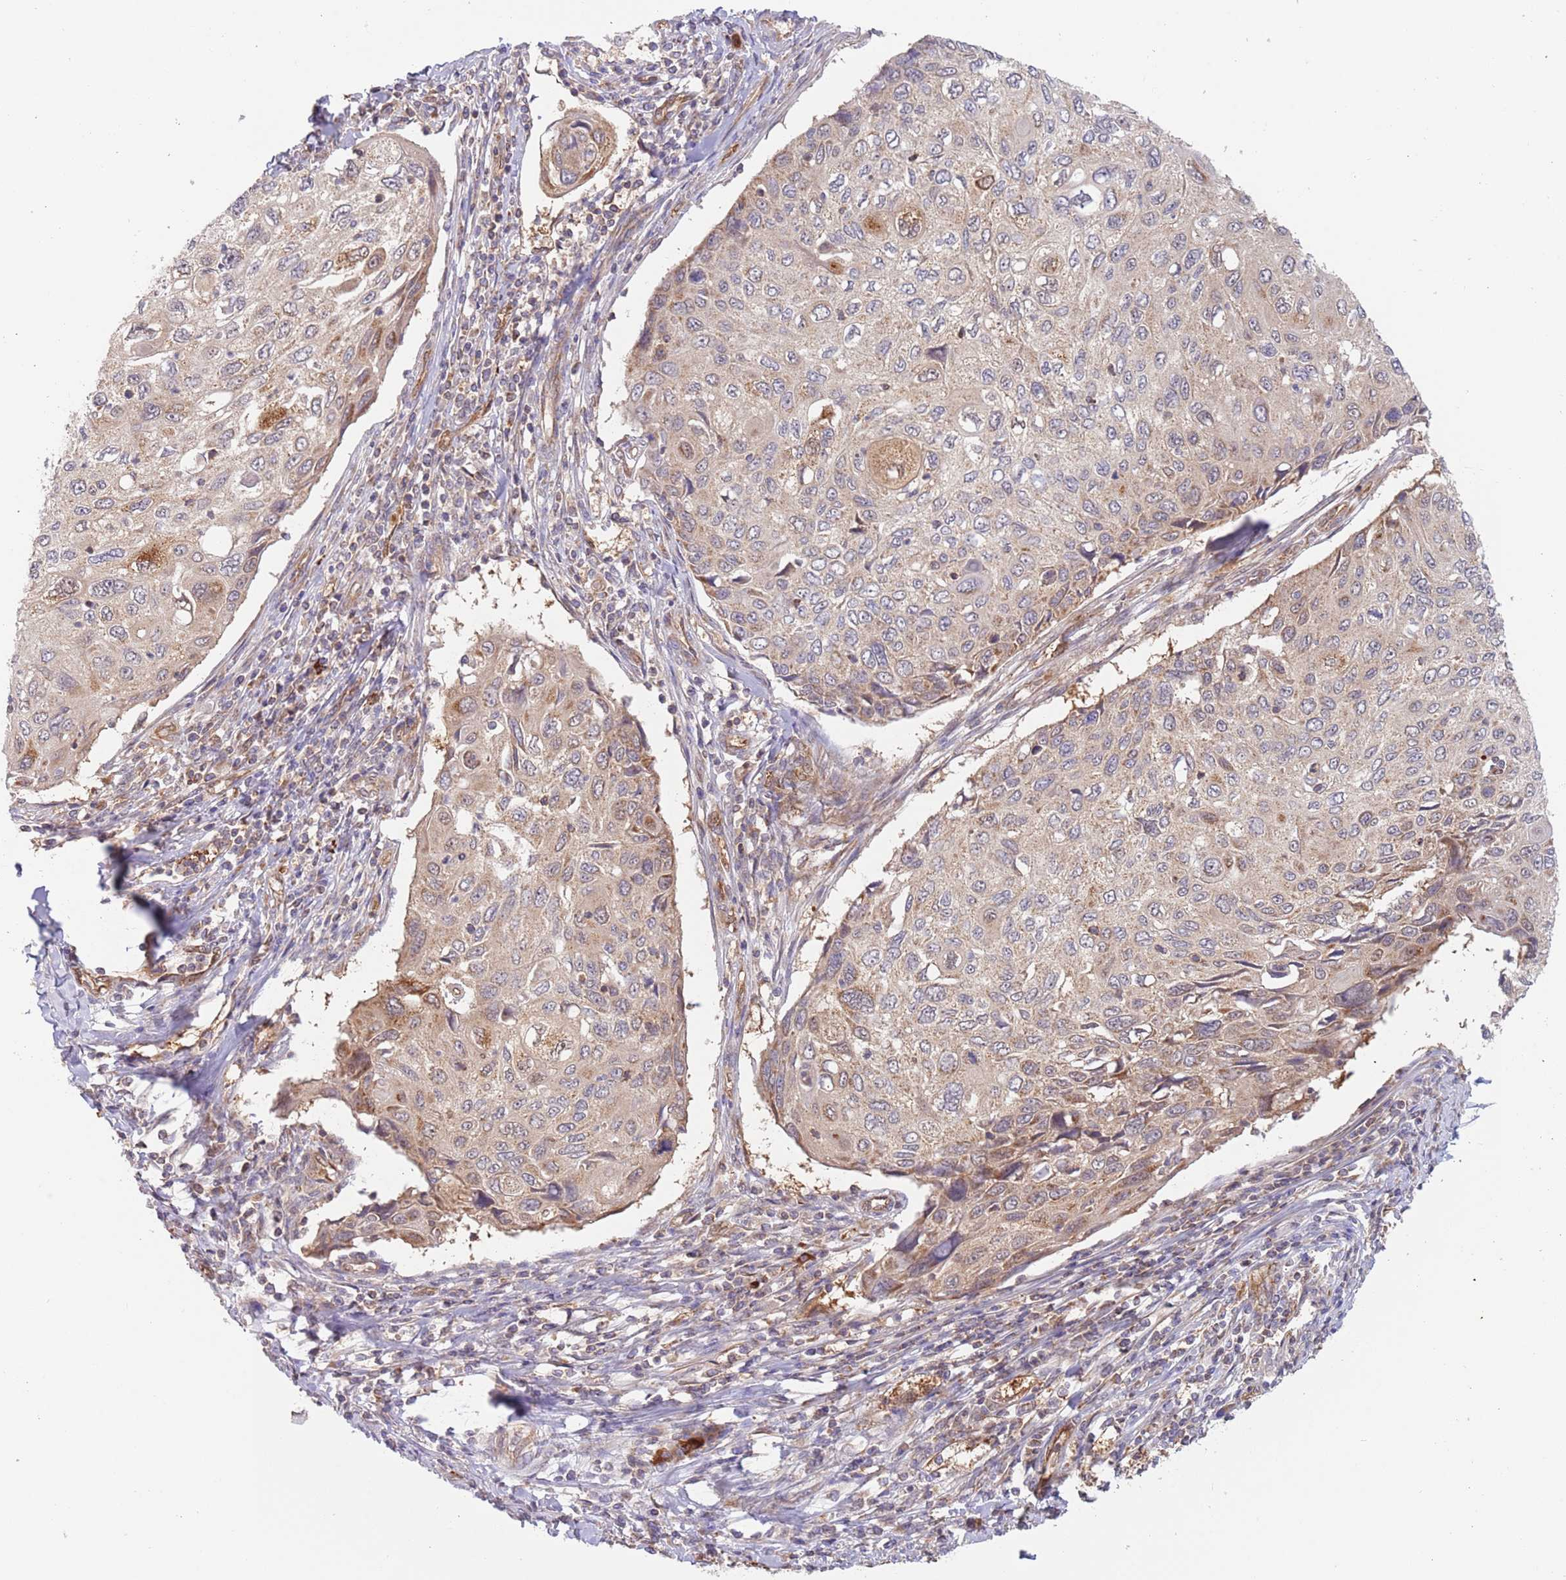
{"staining": {"intensity": "weak", "quantity": "<25%", "location": "cytoplasmic/membranous"}, "tissue": "cervical cancer", "cell_type": "Tumor cells", "image_type": "cancer", "snomed": [{"axis": "morphology", "description": "Squamous cell carcinoma, NOS"}, {"axis": "topography", "description": "Cervix"}], "caption": "Human cervical squamous cell carcinoma stained for a protein using IHC exhibits no staining in tumor cells.", "gene": "GUK1", "patient": {"sex": "female", "age": 70}}